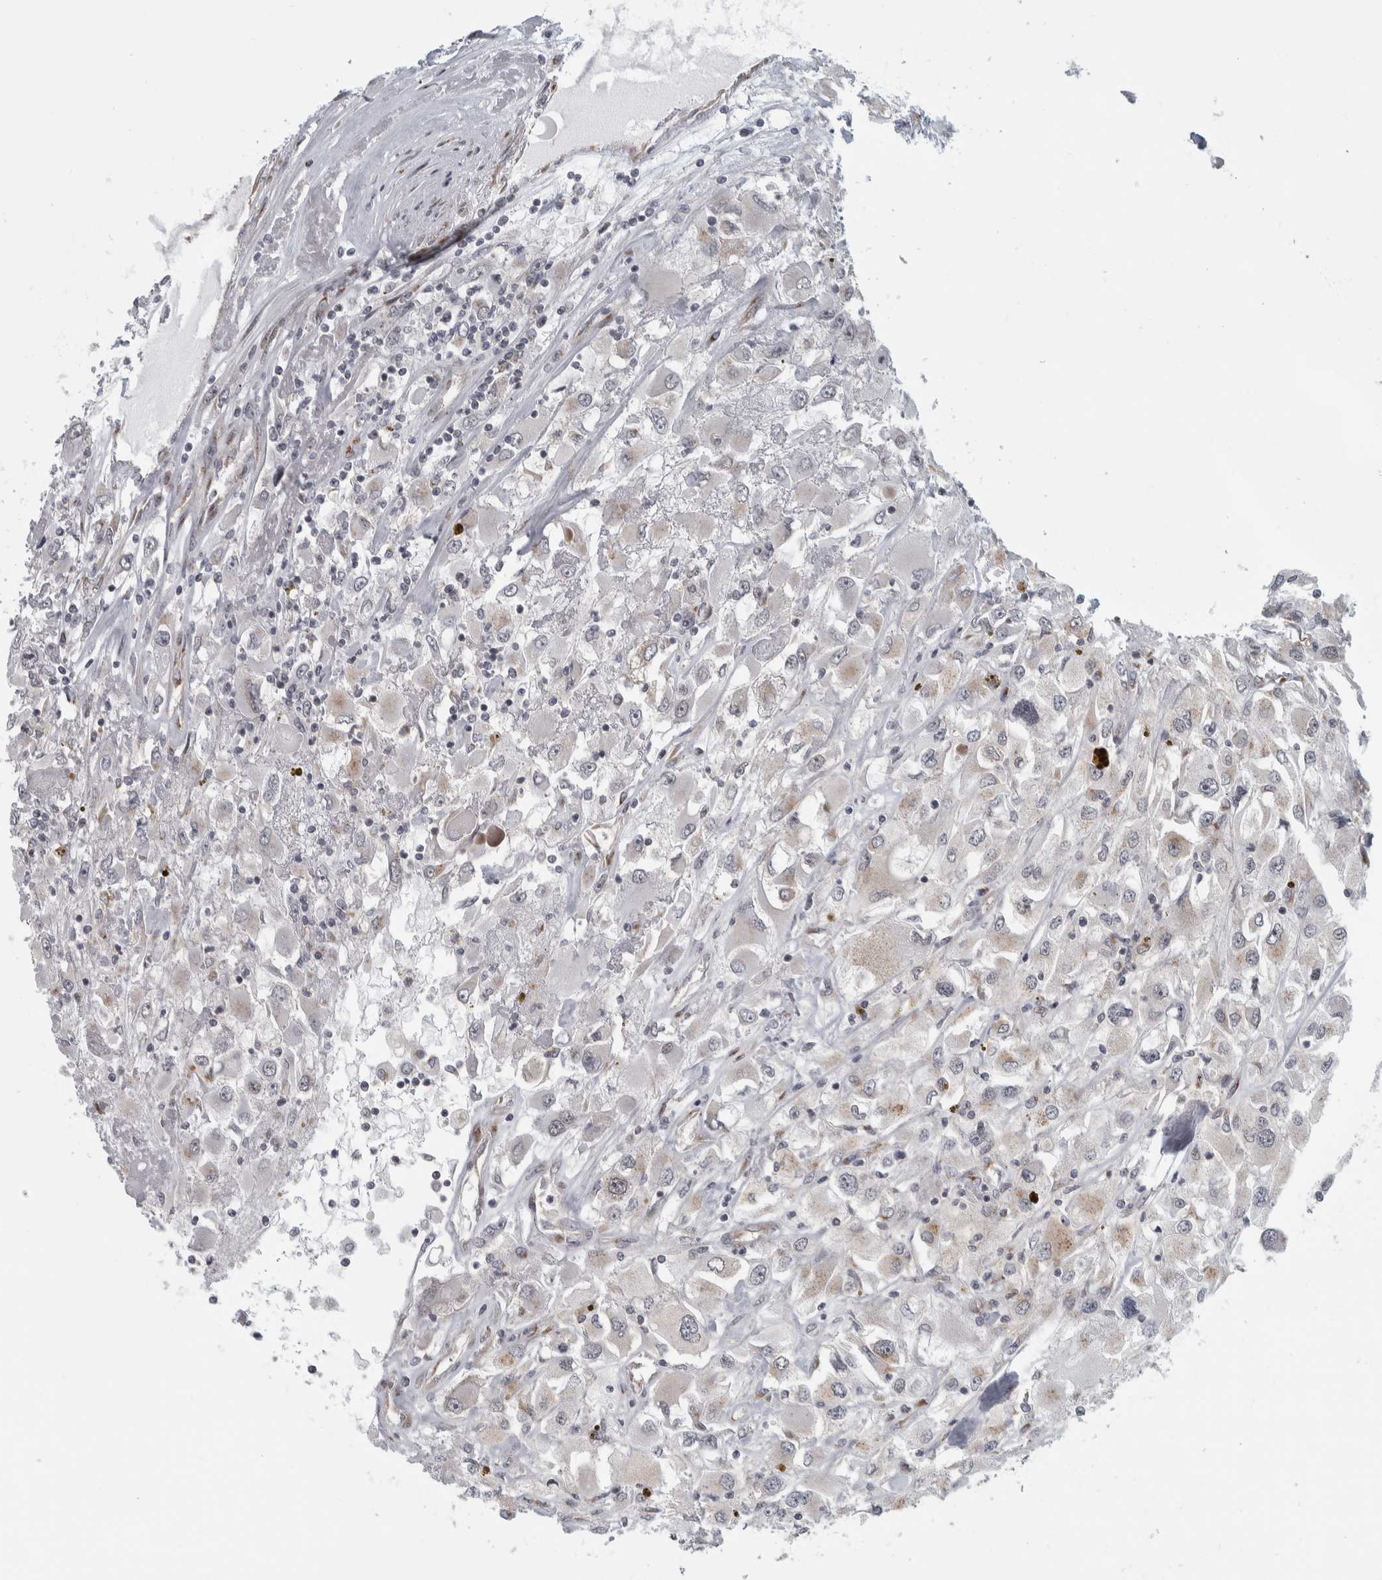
{"staining": {"intensity": "weak", "quantity": "25%-75%", "location": "cytoplasmic/membranous"}, "tissue": "renal cancer", "cell_type": "Tumor cells", "image_type": "cancer", "snomed": [{"axis": "morphology", "description": "Adenocarcinoma, NOS"}, {"axis": "topography", "description": "Kidney"}], "caption": "A brown stain shows weak cytoplasmic/membranous expression of a protein in human renal cancer tumor cells.", "gene": "ZMYND8", "patient": {"sex": "female", "age": 52}}